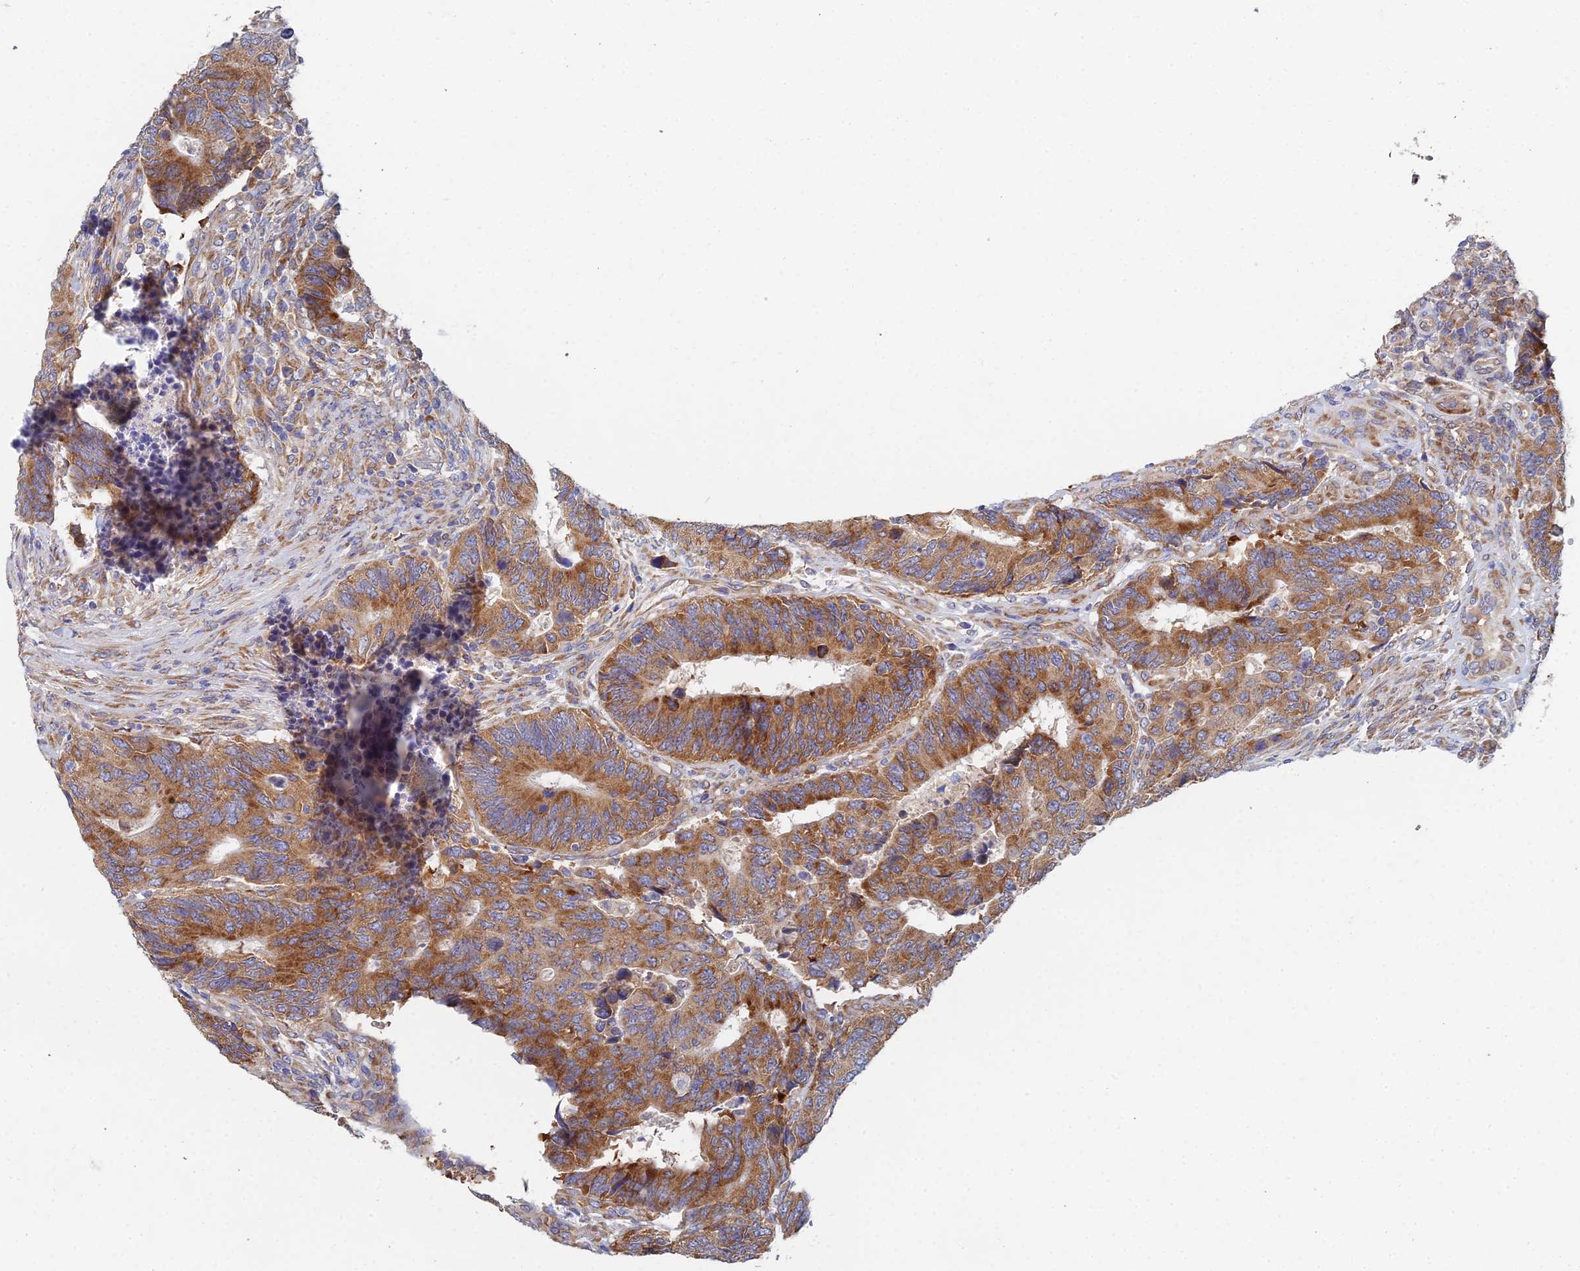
{"staining": {"intensity": "moderate", "quantity": ">75%", "location": "cytoplasmic/membranous"}, "tissue": "colorectal cancer", "cell_type": "Tumor cells", "image_type": "cancer", "snomed": [{"axis": "morphology", "description": "Adenocarcinoma, NOS"}, {"axis": "topography", "description": "Colon"}], "caption": "Immunohistochemical staining of human adenocarcinoma (colorectal) shows moderate cytoplasmic/membranous protein expression in about >75% of tumor cells.", "gene": "ELOF1", "patient": {"sex": "male", "age": 87}}